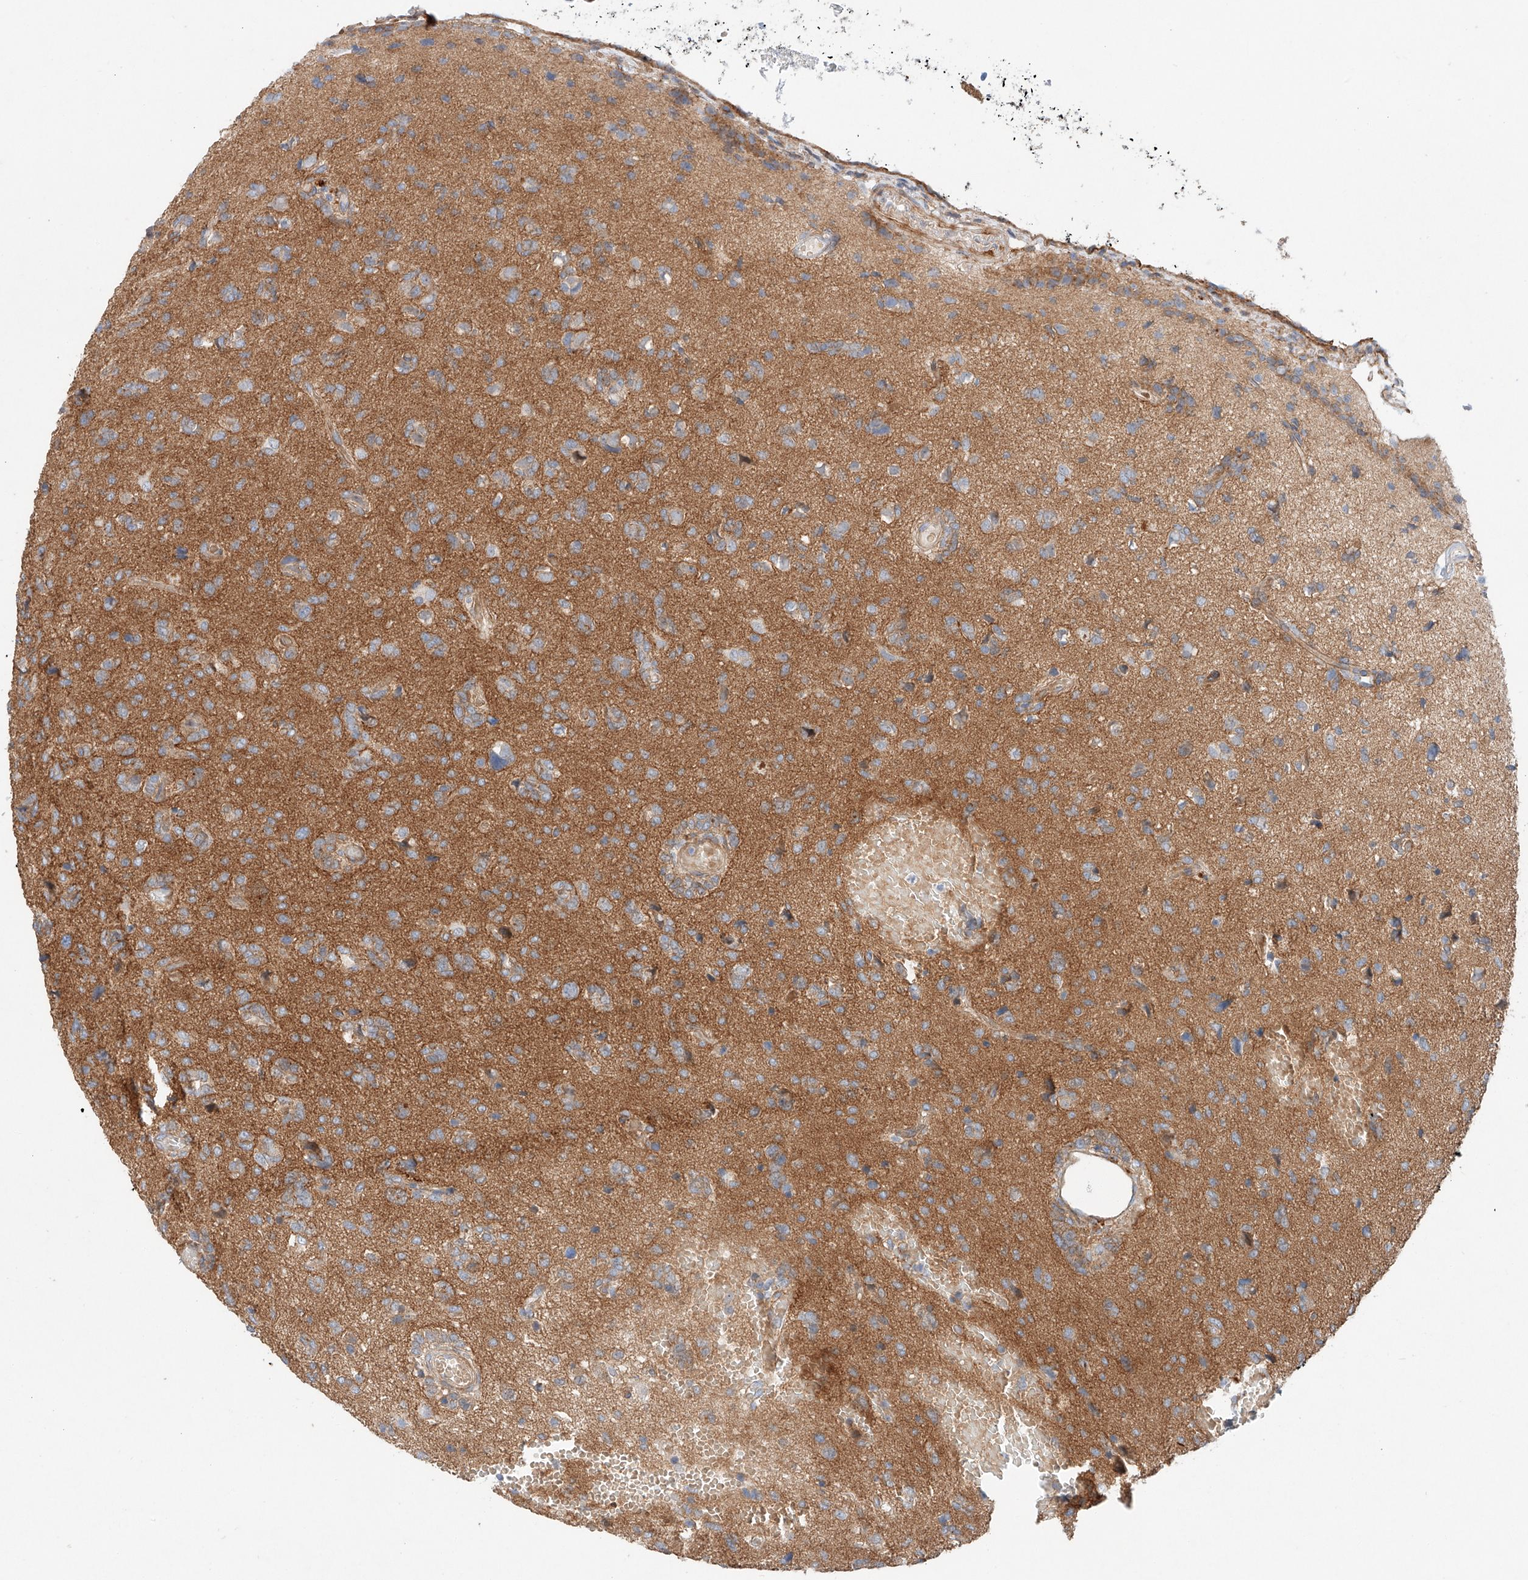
{"staining": {"intensity": "negative", "quantity": "none", "location": "none"}, "tissue": "glioma", "cell_type": "Tumor cells", "image_type": "cancer", "snomed": [{"axis": "morphology", "description": "Glioma, malignant, High grade"}, {"axis": "topography", "description": "Brain"}], "caption": "The IHC image has no significant staining in tumor cells of glioma tissue.", "gene": "MINDY4", "patient": {"sex": "female", "age": 59}}